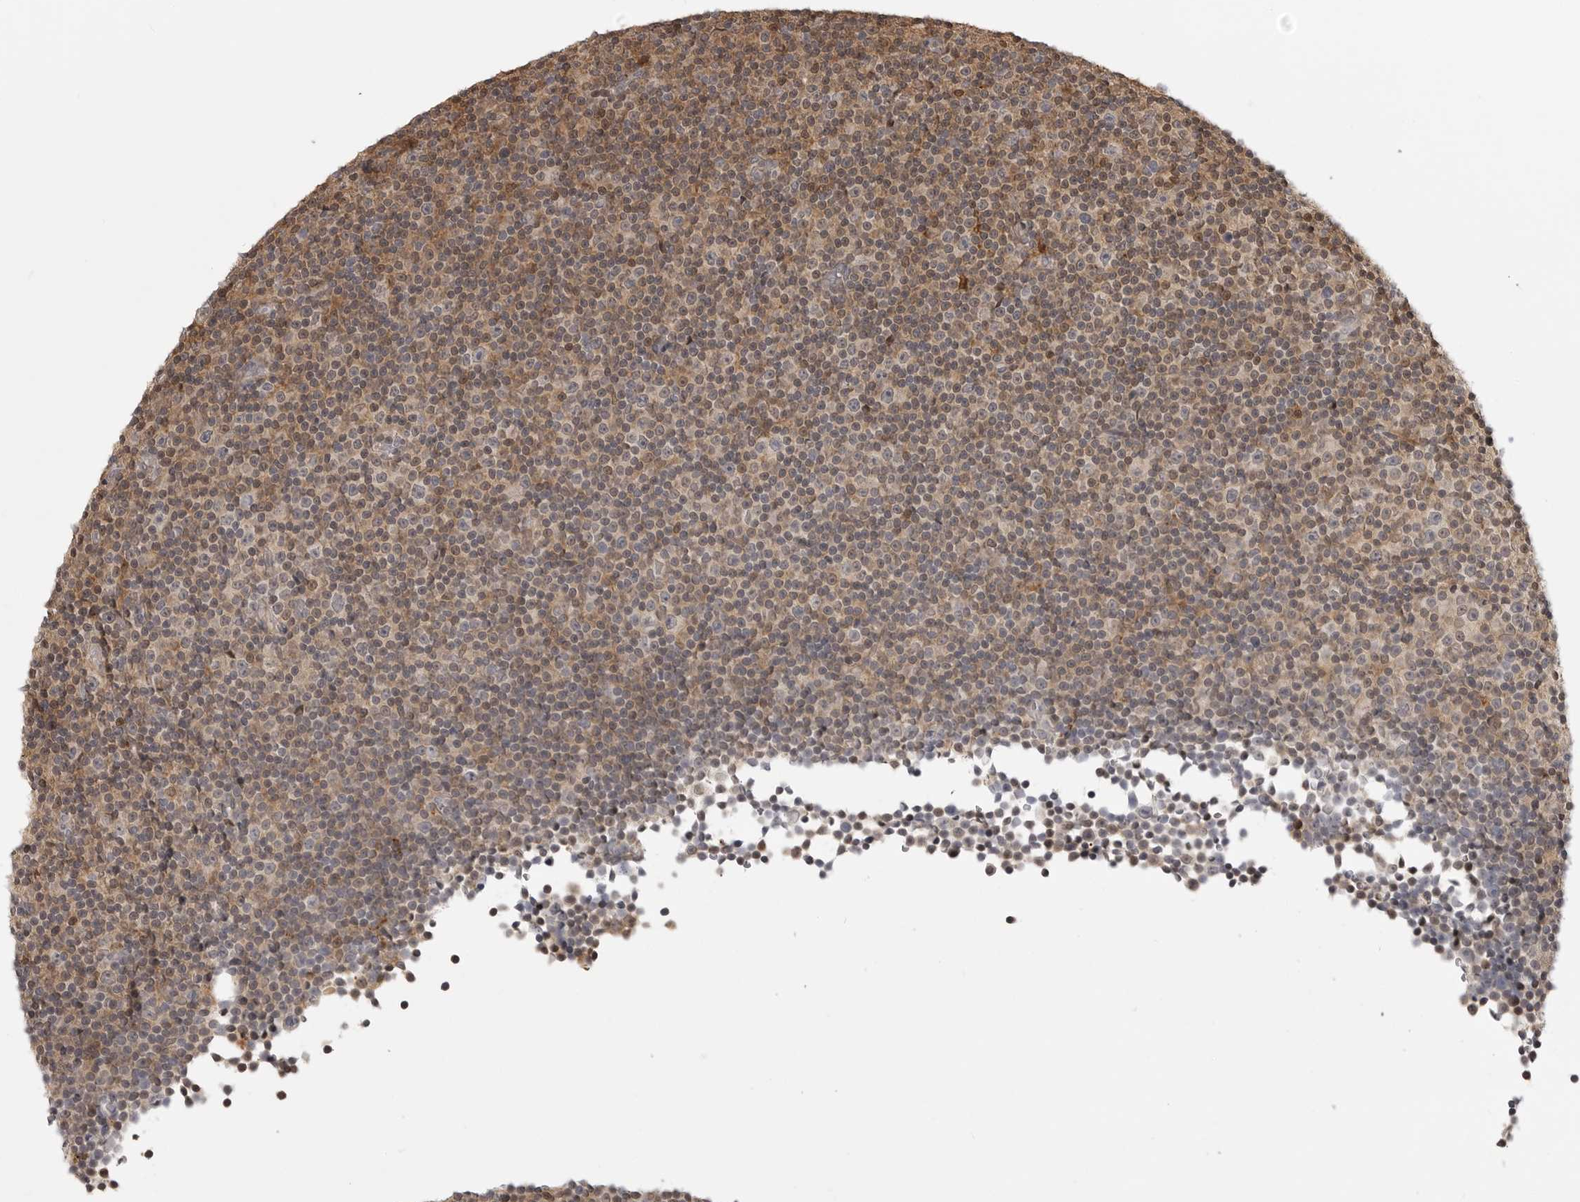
{"staining": {"intensity": "negative", "quantity": "none", "location": "none"}, "tissue": "lymphoma", "cell_type": "Tumor cells", "image_type": "cancer", "snomed": [{"axis": "morphology", "description": "Malignant lymphoma, non-Hodgkin's type, Low grade"}, {"axis": "topography", "description": "Lymph node"}], "caption": "The photomicrograph demonstrates no staining of tumor cells in lymphoma.", "gene": "CTIF", "patient": {"sex": "female", "age": 67}}